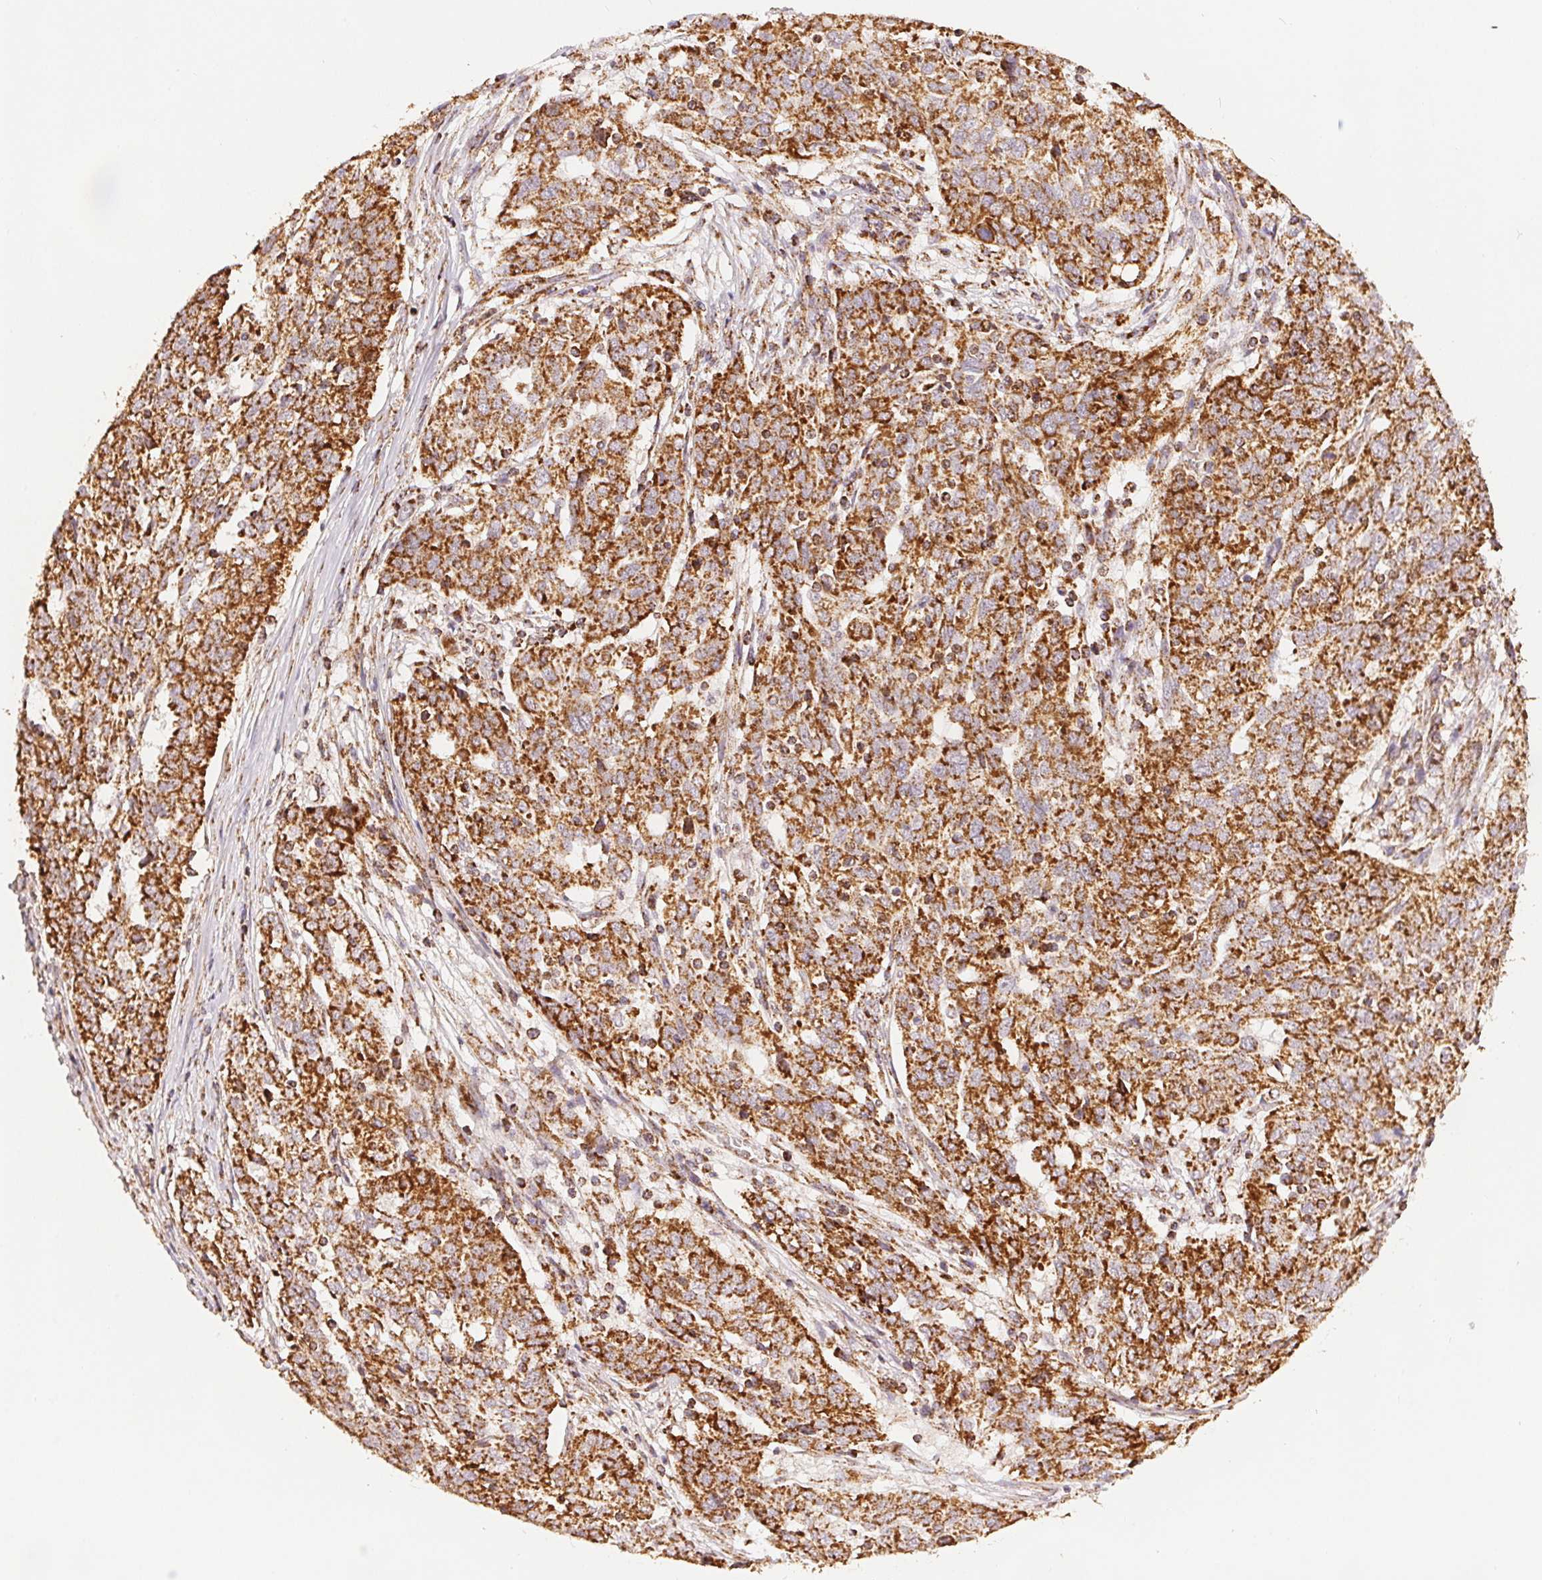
{"staining": {"intensity": "moderate", "quantity": ">75%", "location": "cytoplasmic/membranous"}, "tissue": "ovarian cancer", "cell_type": "Tumor cells", "image_type": "cancer", "snomed": [{"axis": "morphology", "description": "Cystadenocarcinoma, serous, NOS"}, {"axis": "topography", "description": "Ovary"}], "caption": "Moderate cytoplasmic/membranous protein positivity is present in approximately >75% of tumor cells in ovarian serous cystadenocarcinoma.", "gene": "SDHB", "patient": {"sex": "female", "age": 67}}